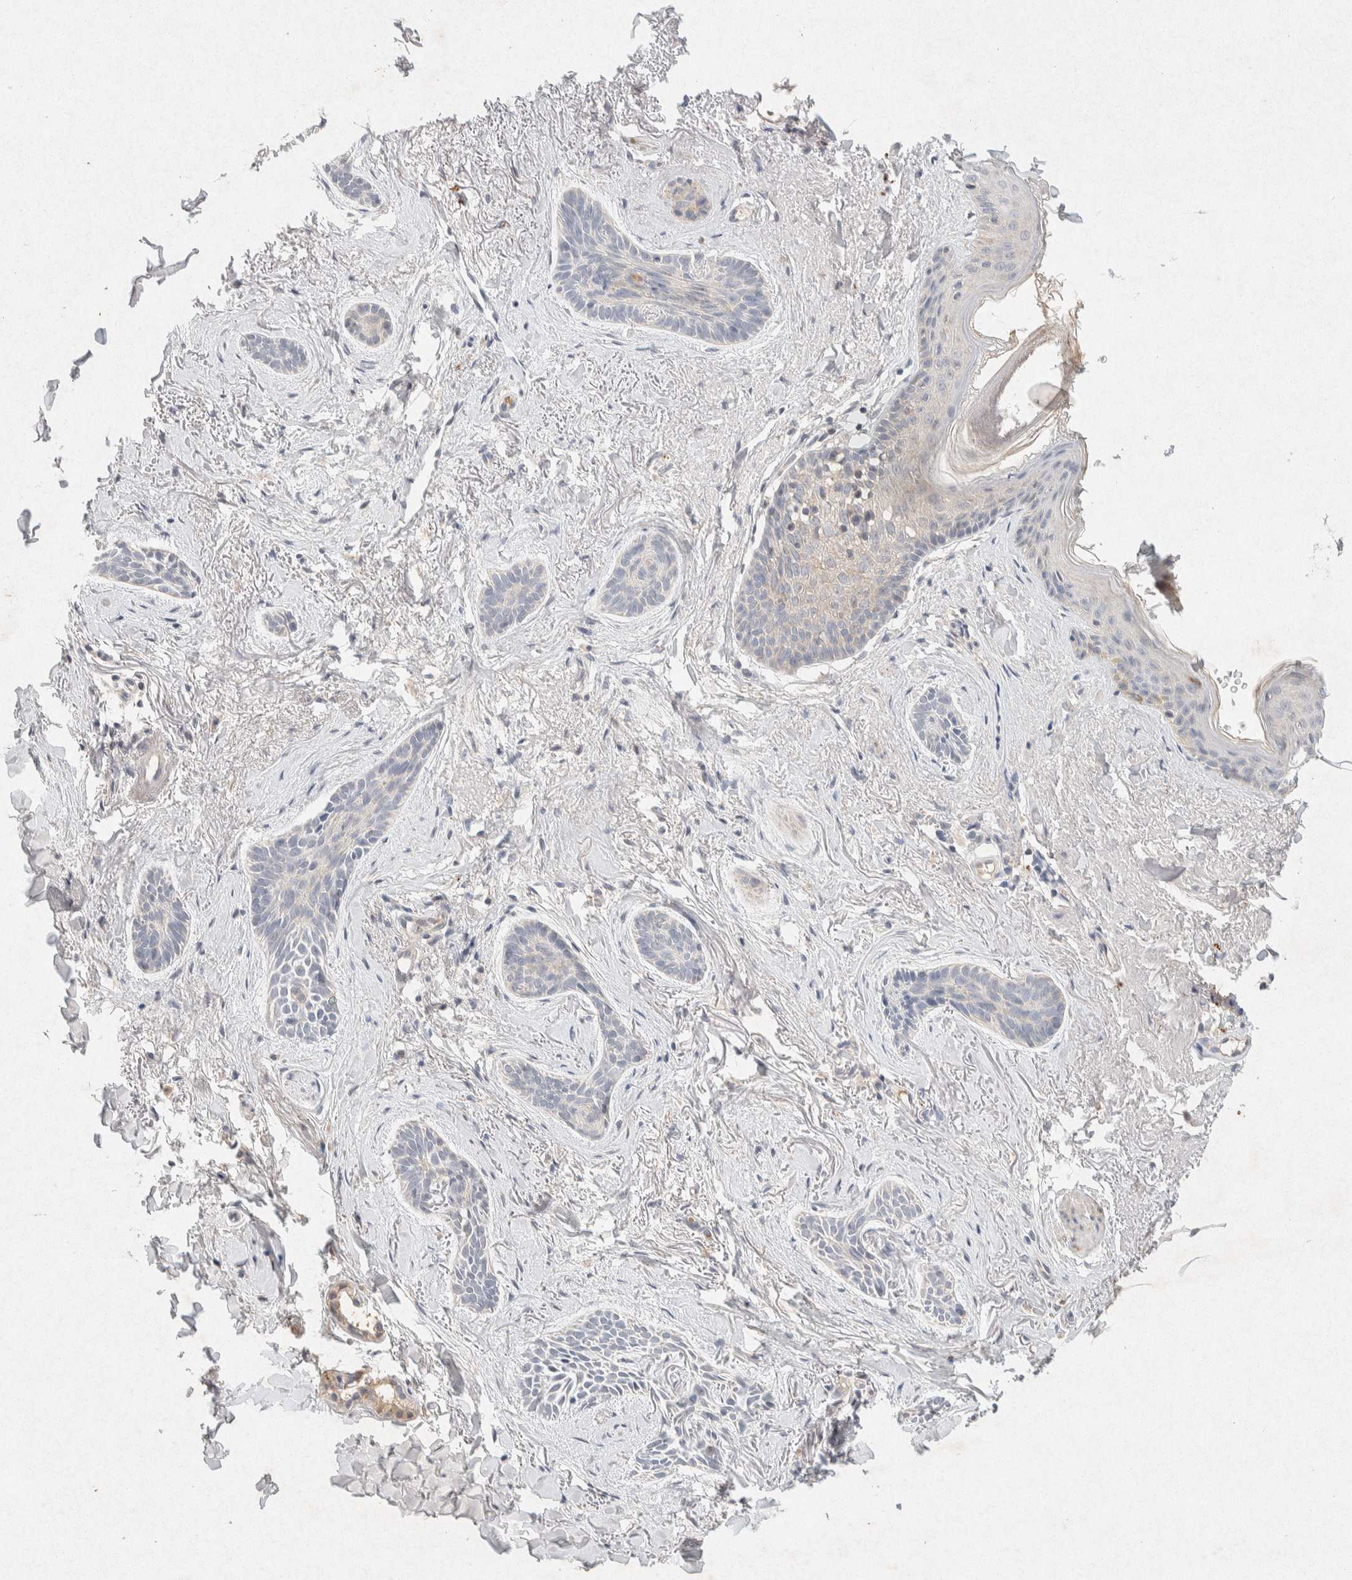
{"staining": {"intensity": "negative", "quantity": "none", "location": "none"}, "tissue": "skin cancer", "cell_type": "Tumor cells", "image_type": "cancer", "snomed": [{"axis": "morphology", "description": "Basal cell carcinoma"}, {"axis": "topography", "description": "Skin"}], "caption": "IHC of human skin cancer shows no positivity in tumor cells.", "gene": "GNAI1", "patient": {"sex": "female", "age": 84}}